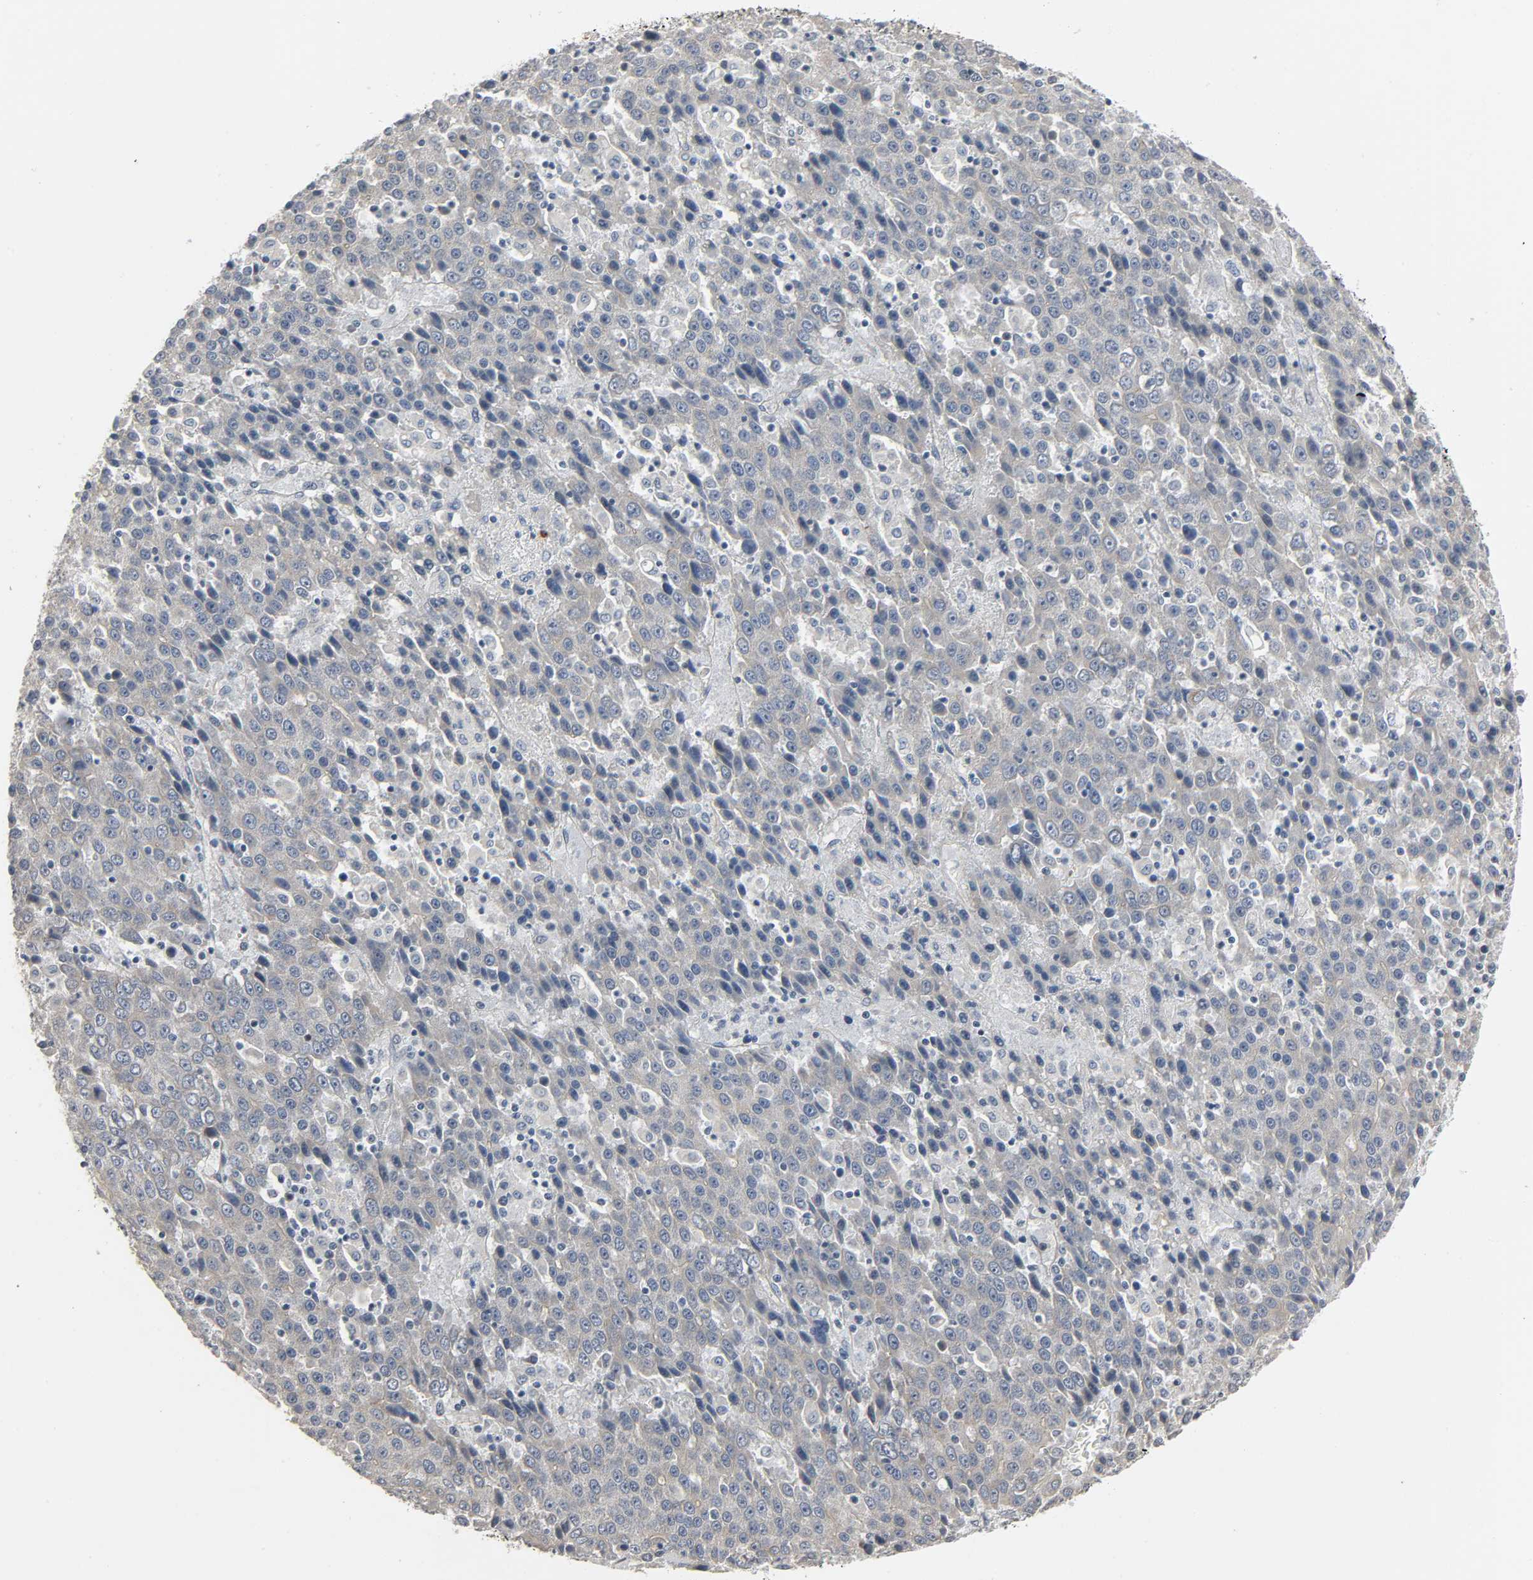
{"staining": {"intensity": "weak", "quantity": ">75%", "location": "cytoplasmic/membranous"}, "tissue": "liver cancer", "cell_type": "Tumor cells", "image_type": "cancer", "snomed": [{"axis": "morphology", "description": "Carcinoma, Hepatocellular, NOS"}, {"axis": "topography", "description": "Liver"}], "caption": "Protein staining reveals weak cytoplasmic/membranous positivity in about >75% of tumor cells in liver hepatocellular carcinoma.", "gene": "LIMCH1", "patient": {"sex": "female", "age": 53}}